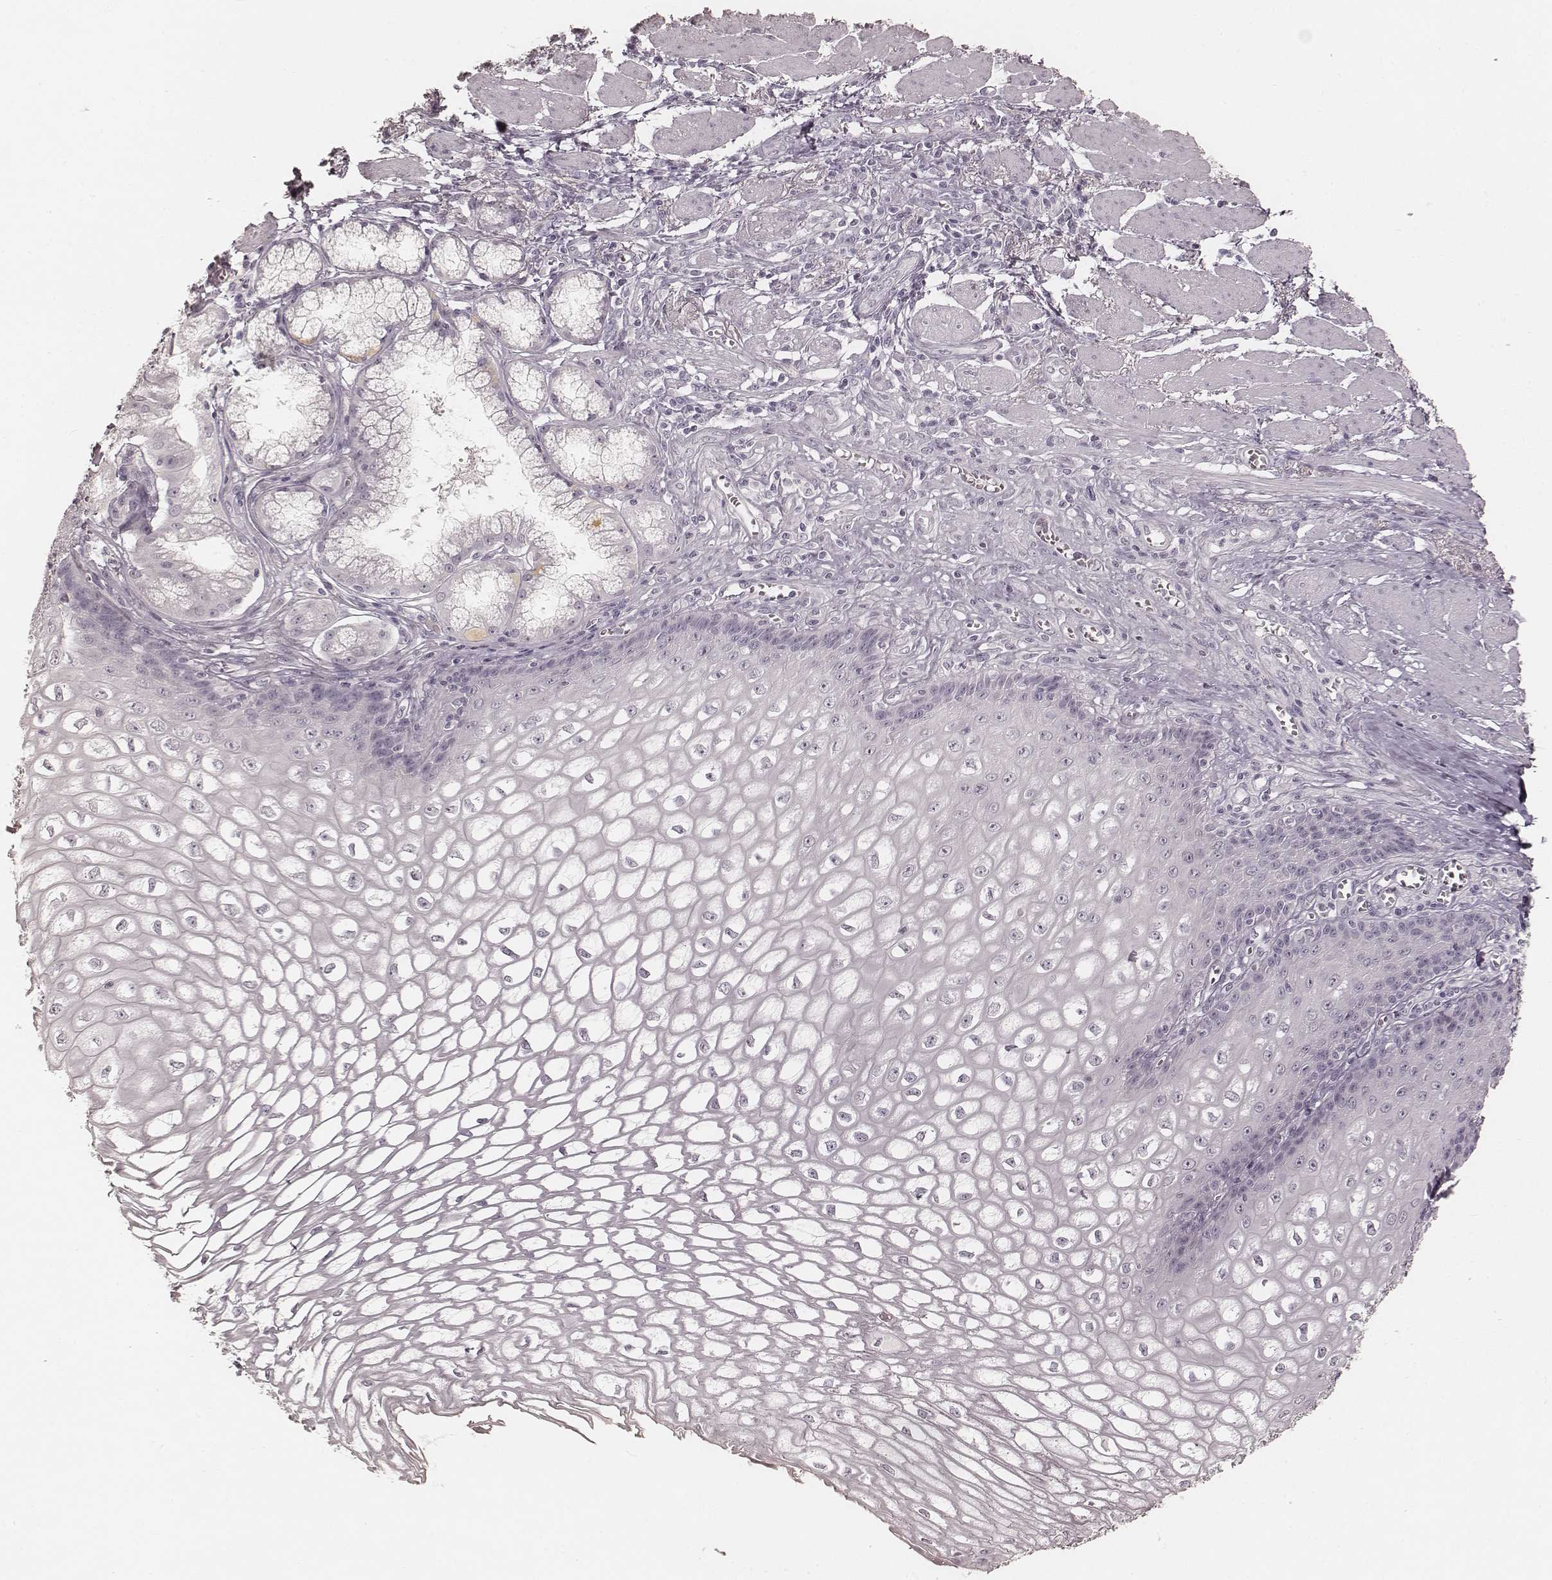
{"staining": {"intensity": "negative", "quantity": "none", "location": "none"}, "tissue": "esophagus", "cell_type": "Squamous epithelial cells", "image_type": "normal", "snomed": [{"axis": "morphology", "description": "Normal tissue, NOS"}, {"axis": "topography", "description": "Esophagus"}], "caption": "This is an immunohistochemistry (IHC) photomicrograph of benign esophagus. There is no expression in squamous epithelial cells.", "gene": "KRT26", "patient": {"sex": "male", "age": 58}}